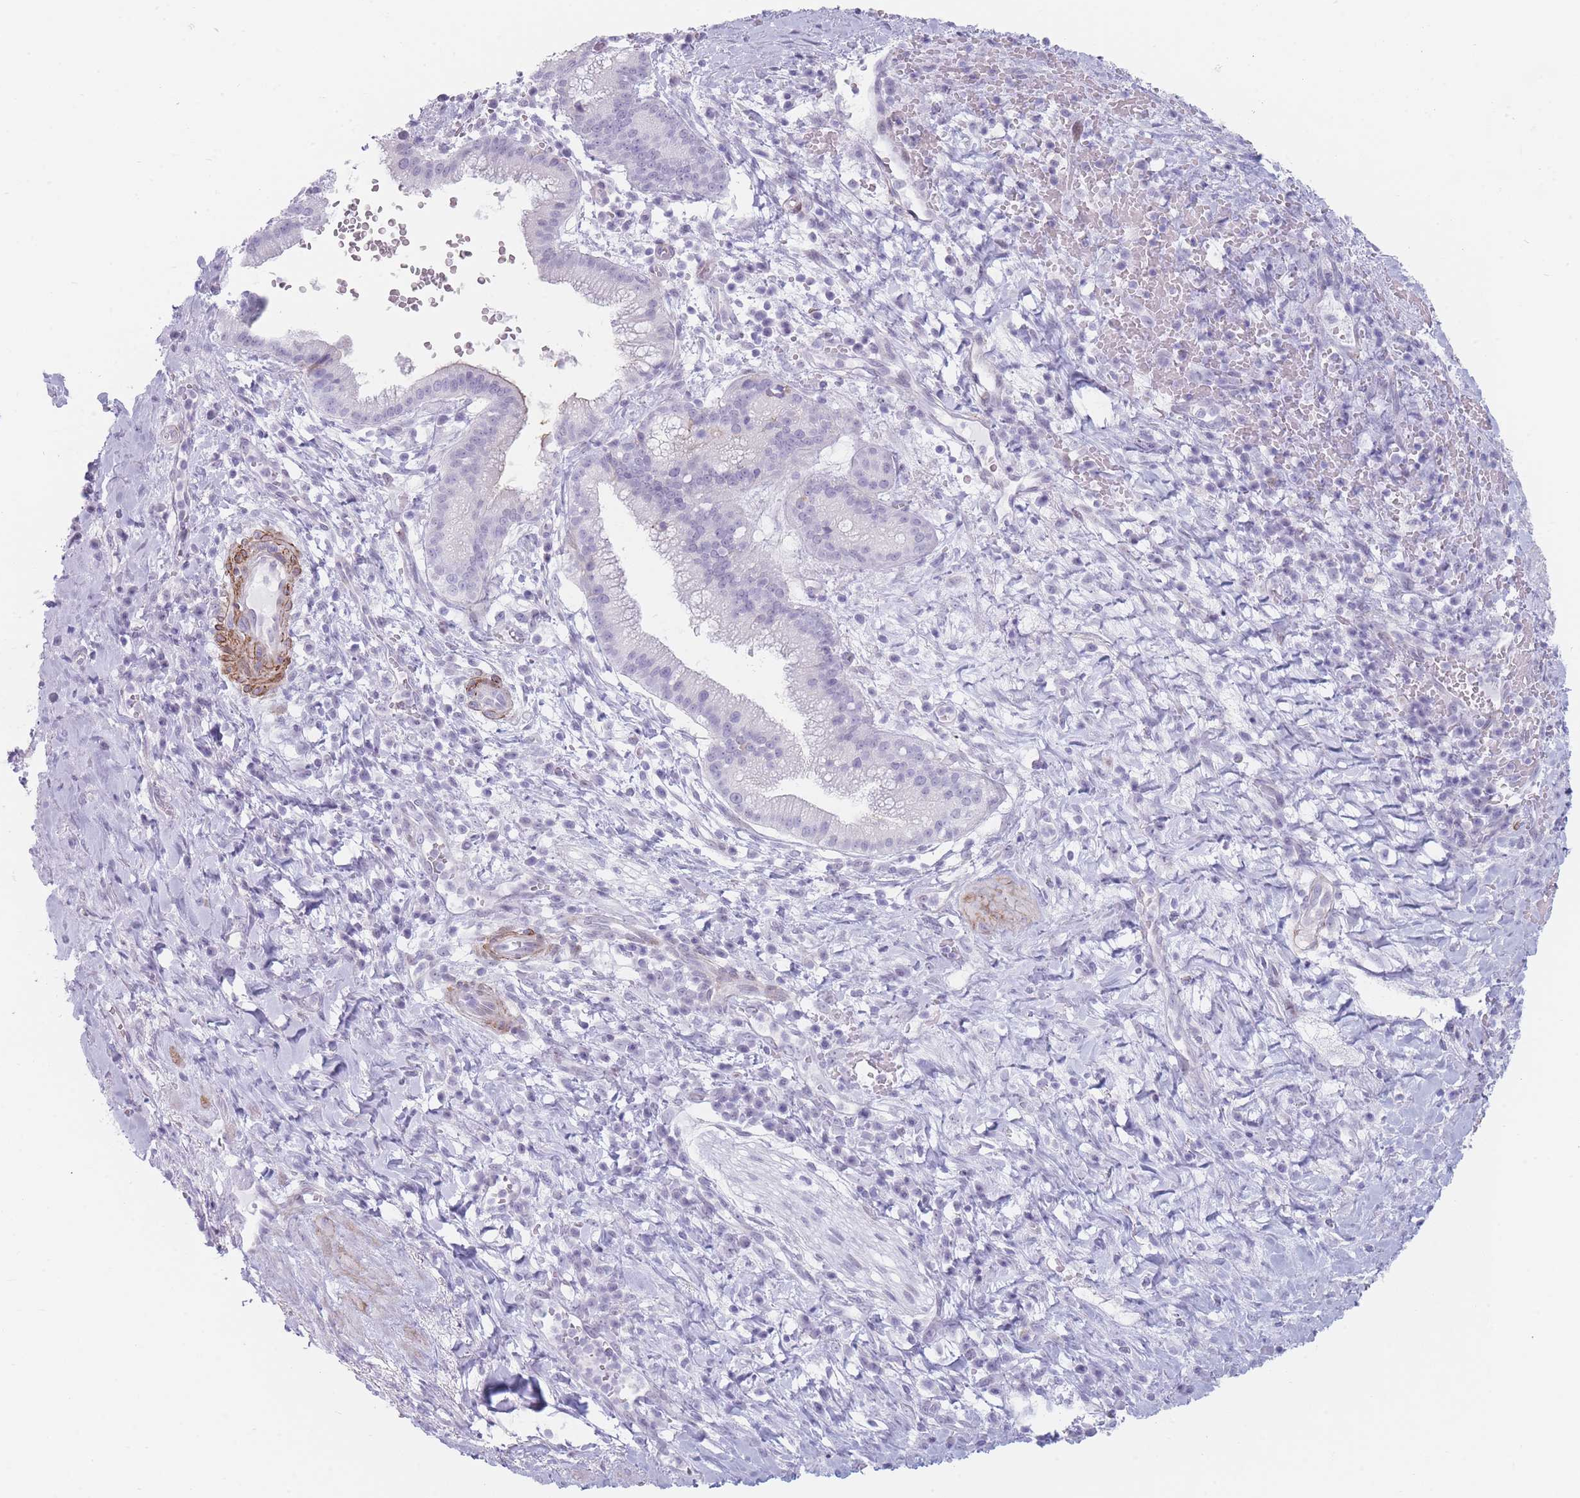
{"staining": {"intensity": "negative", "quantity": "none", "location": "none"}, "tissue": "pancreatic cancer", "cell_type": "Tumor cells", "image_type": "cancer", "snomed": [{"axis": "morphology", "description": "Adenocarcinoma, NOS"}, {"axis": "topography", "description": "Pancreas"}], "caption": "This is a image of IHC staining of pancreatic adenocarcinoma, which shows no staining in tumor cells.", "gene": "IFNA6", "patient": {"sex": "male", "age": 72}}